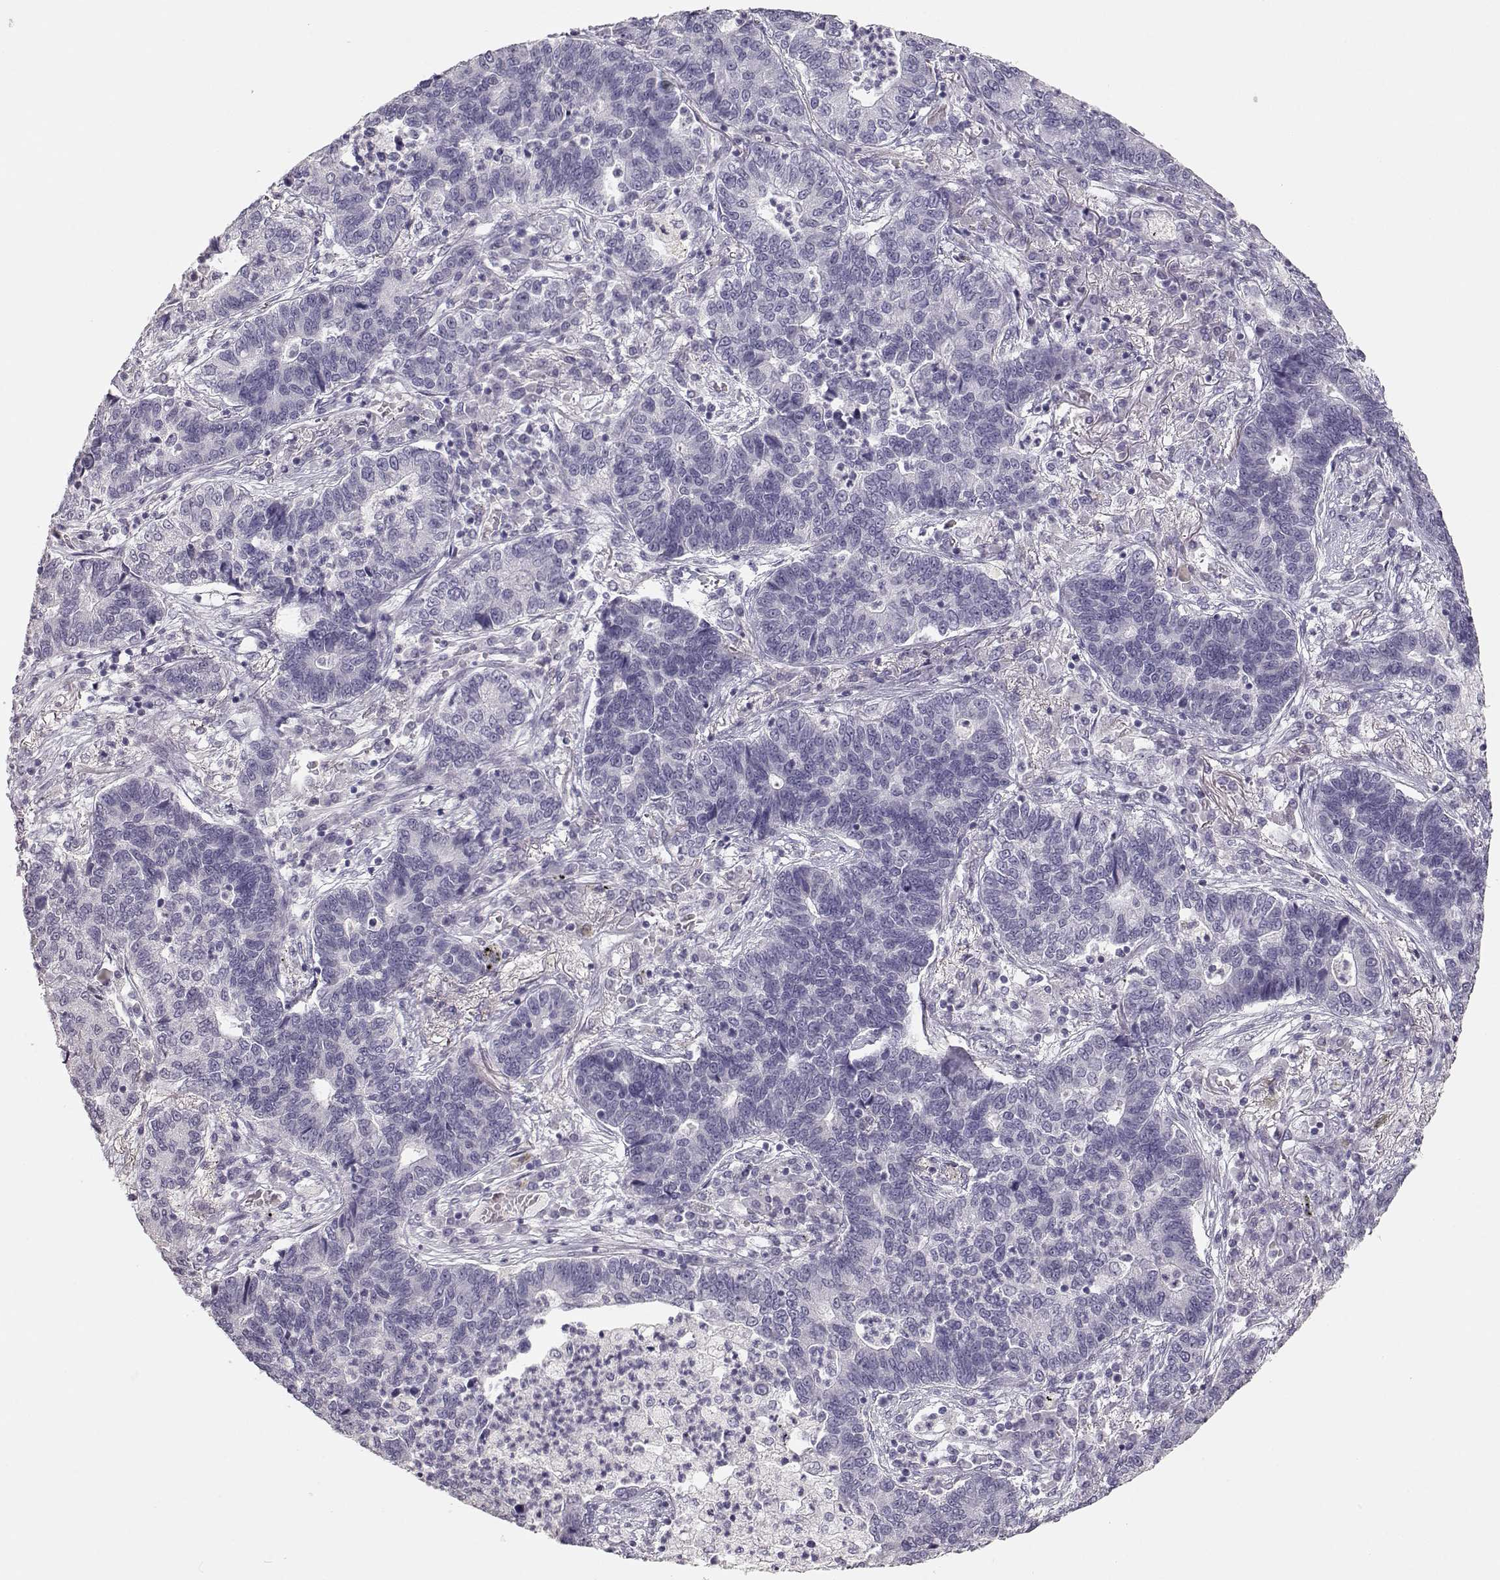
{"staining": {"intensity": "negative", "quantity": "none", "location": "none"}, "tissue": "lung cancer", "cell_type": "Tumor cells", "image_type": "cancer", "snomed": [{"axis": "morphology", "description": "Adenocarcinoma, NOS"}, {"axis": "topography", "description": "Lung"}], "caption": "Tumor cells are negative for protein expression in human lung cancer (adenocarcinoma).", "gene": "TKTL1", "patient": {"sex": "female", "age": 57}}